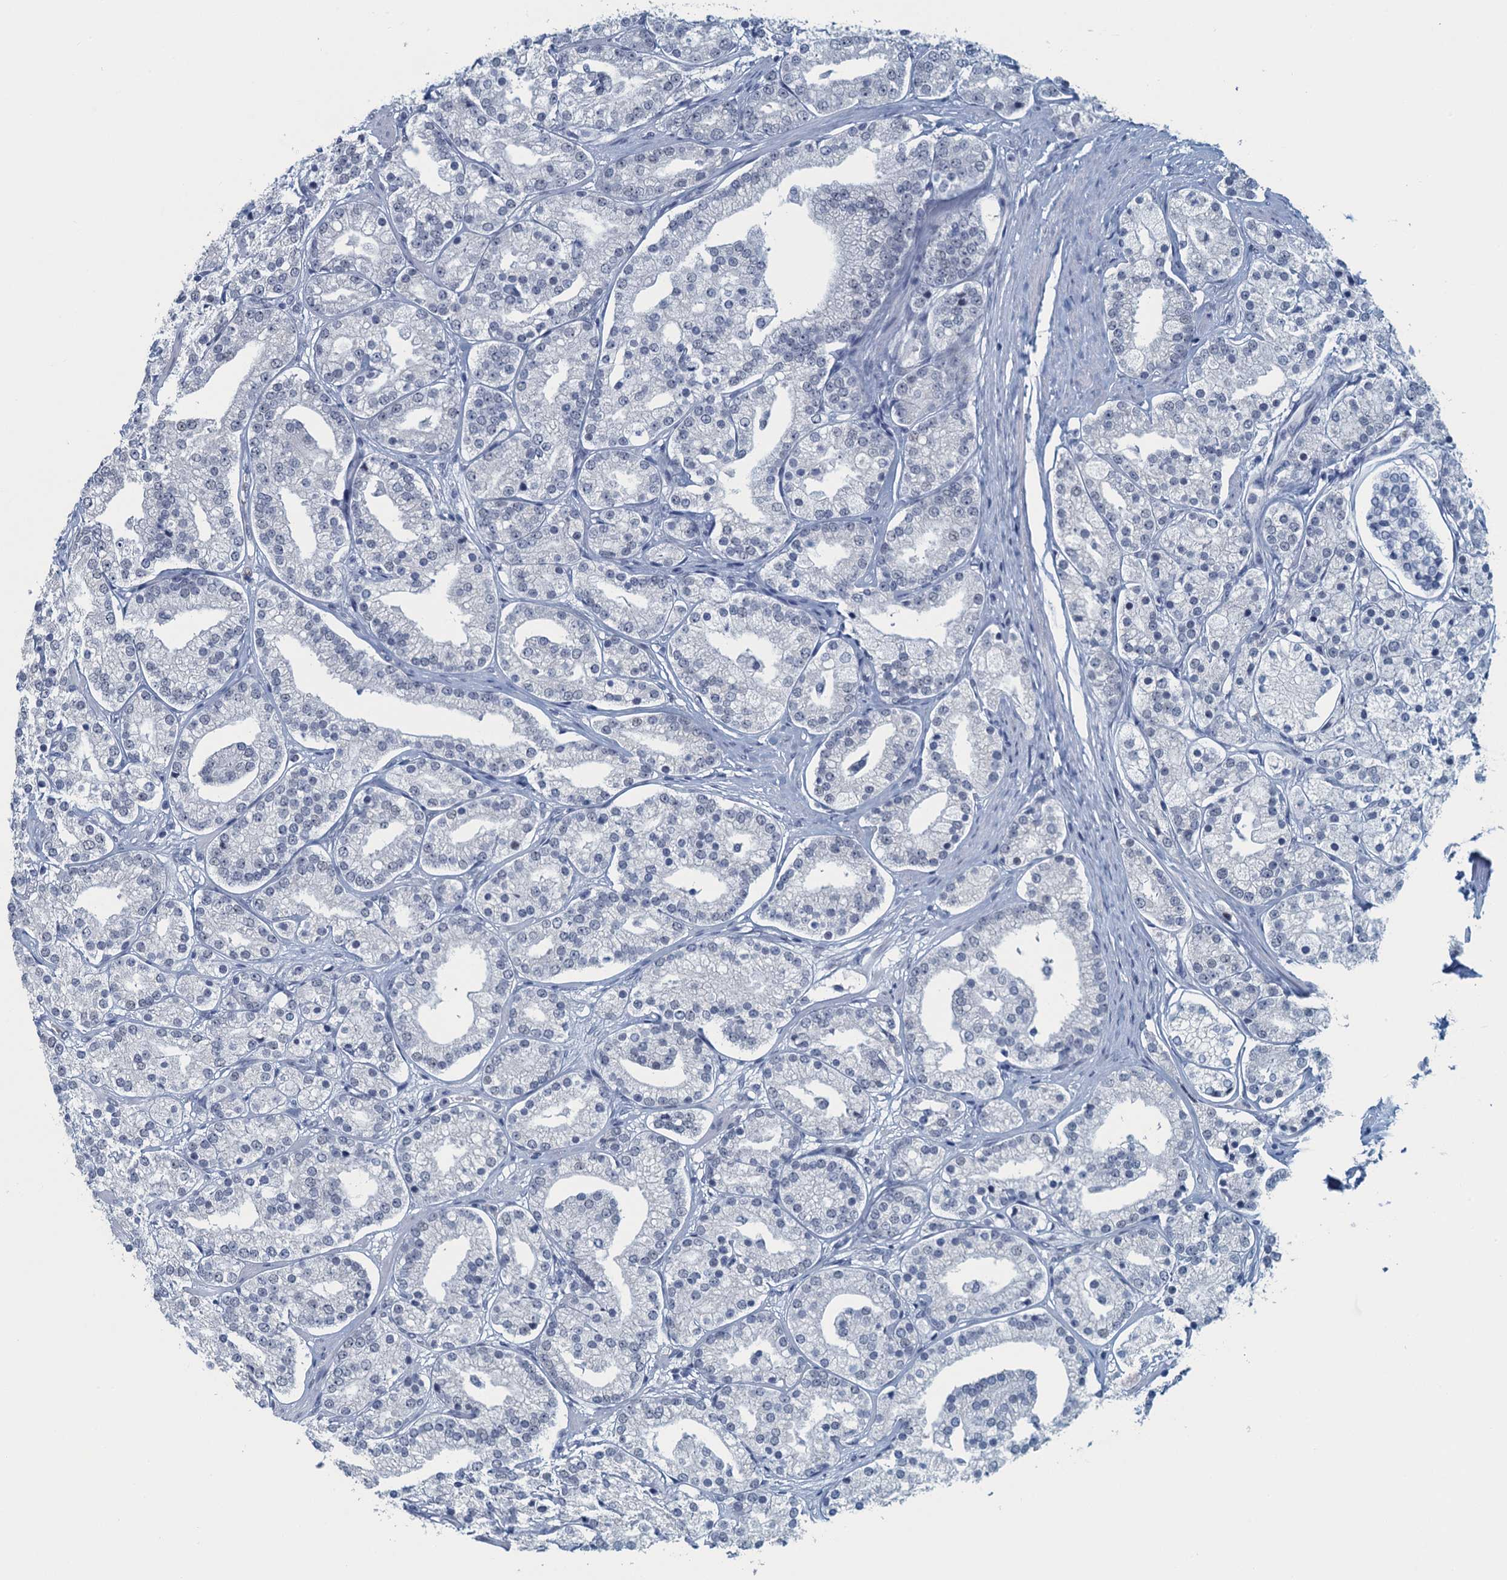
{"staining": {"intensity": "negative", "quantity": "none", "location": "none"}, "tissue": "prostate cancer", "cell_type": "Tumor cells", "image_type": "cancer", "snomed": [{"axis": "morphology", "description": "Adenocarcinoma, High grade"}, {"axis": "topography", "description": "Prostate"}], "caption": "There is no significant expression in tumor cells of prostate high-grade adenocarcinoma.", "gene": "TTLL9", "patient": {"sex": "male", "age": 69}}